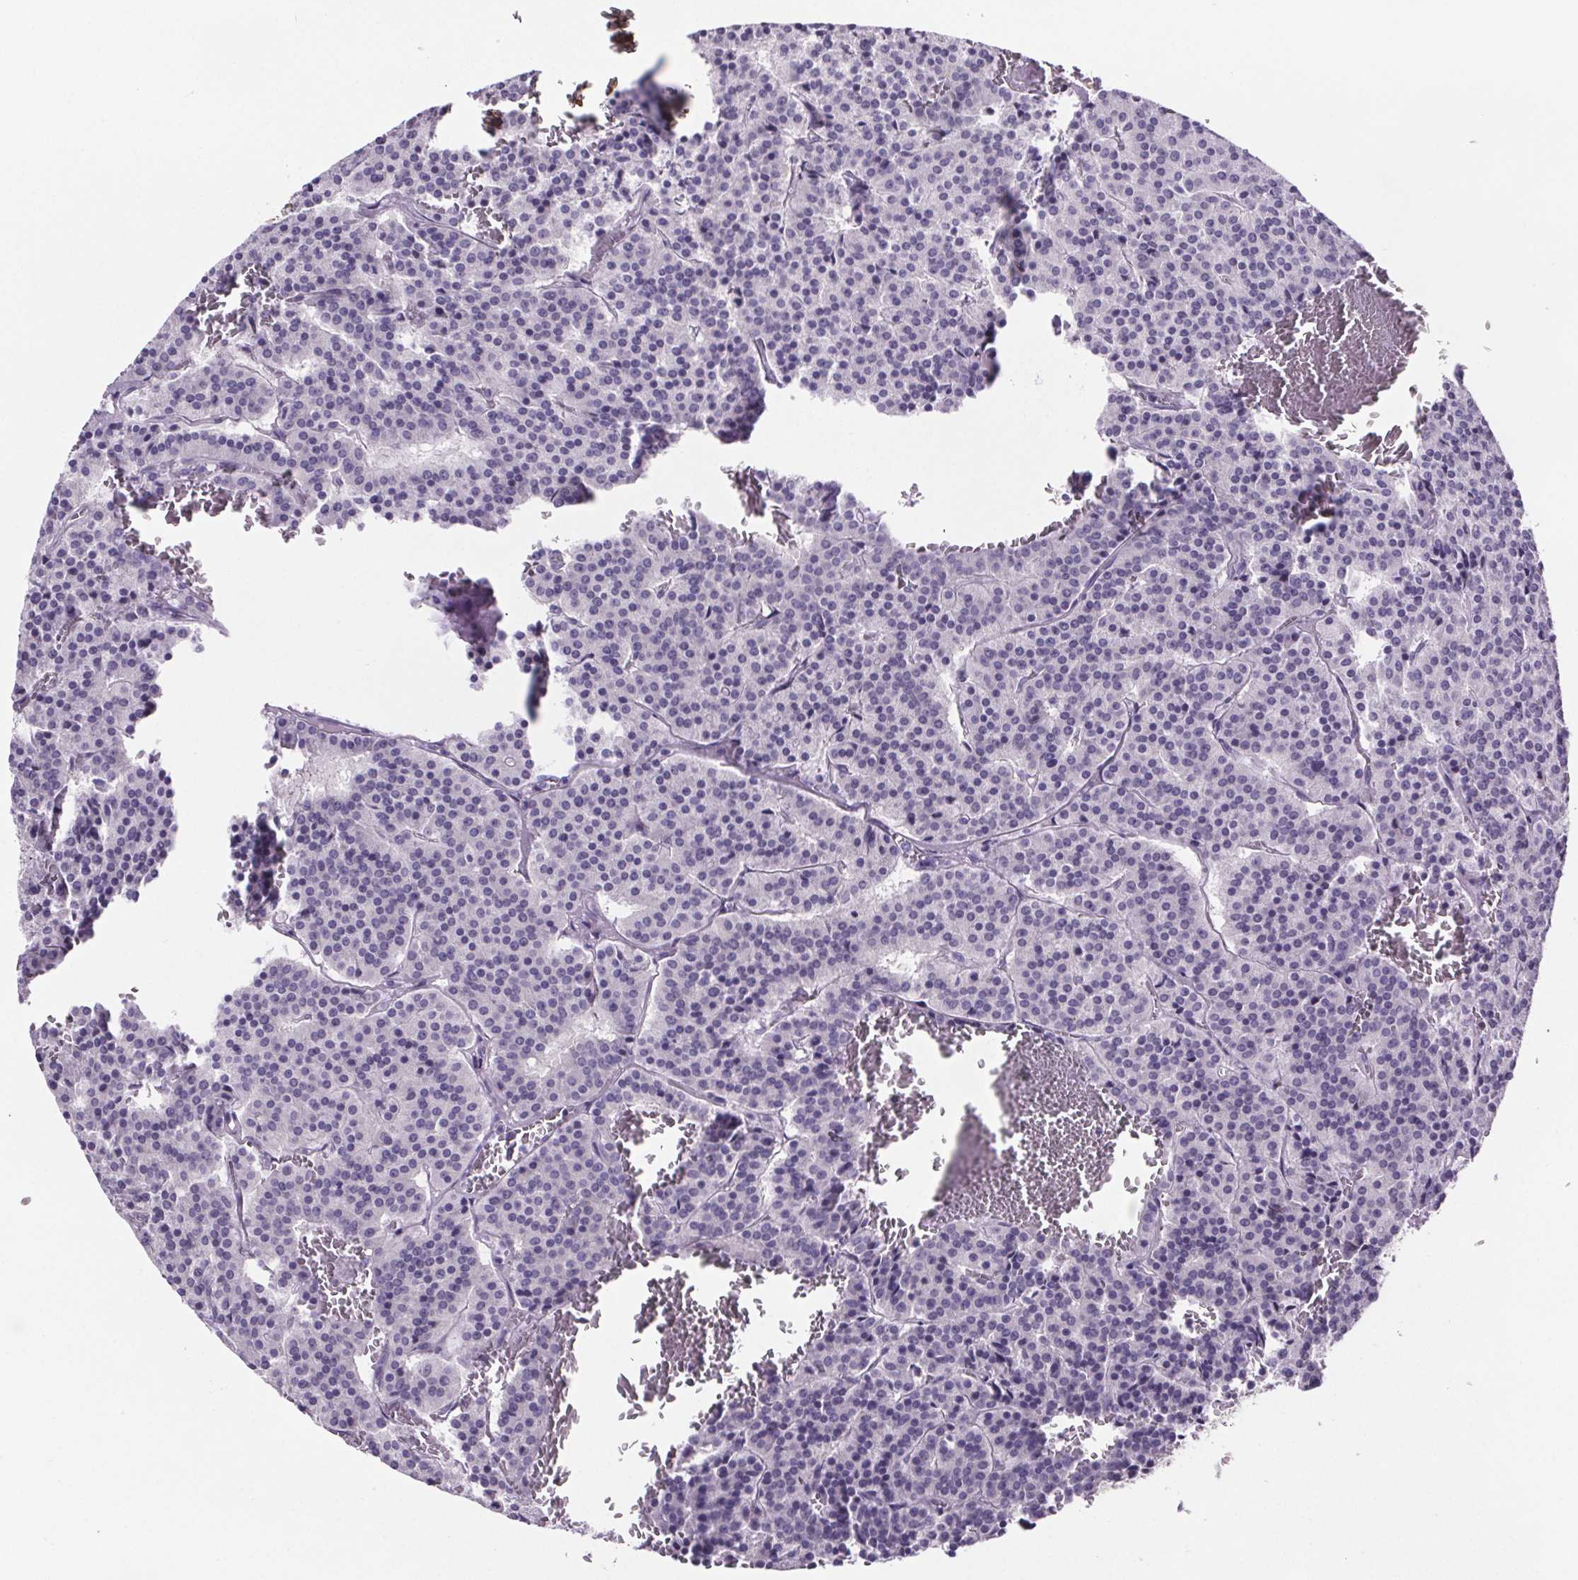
{"staining": {"intensity": "negative", "quantity": "none", "location": "none"}, "tissue": "carcinoid", "cell_type": "Tumor cells", "image_type": "cancer", "snomed": [{"axis": "morphology", "description": "Carcinoid, malignant, NOS"}, {"axis": "topography", "description": "Lung"}], "caption": "Immunohistochemical staining of carcinoid exhibits no significant staining in tumor cells.", "gene": "CUBN", "patient": {"sex": "male", "age": 70}}